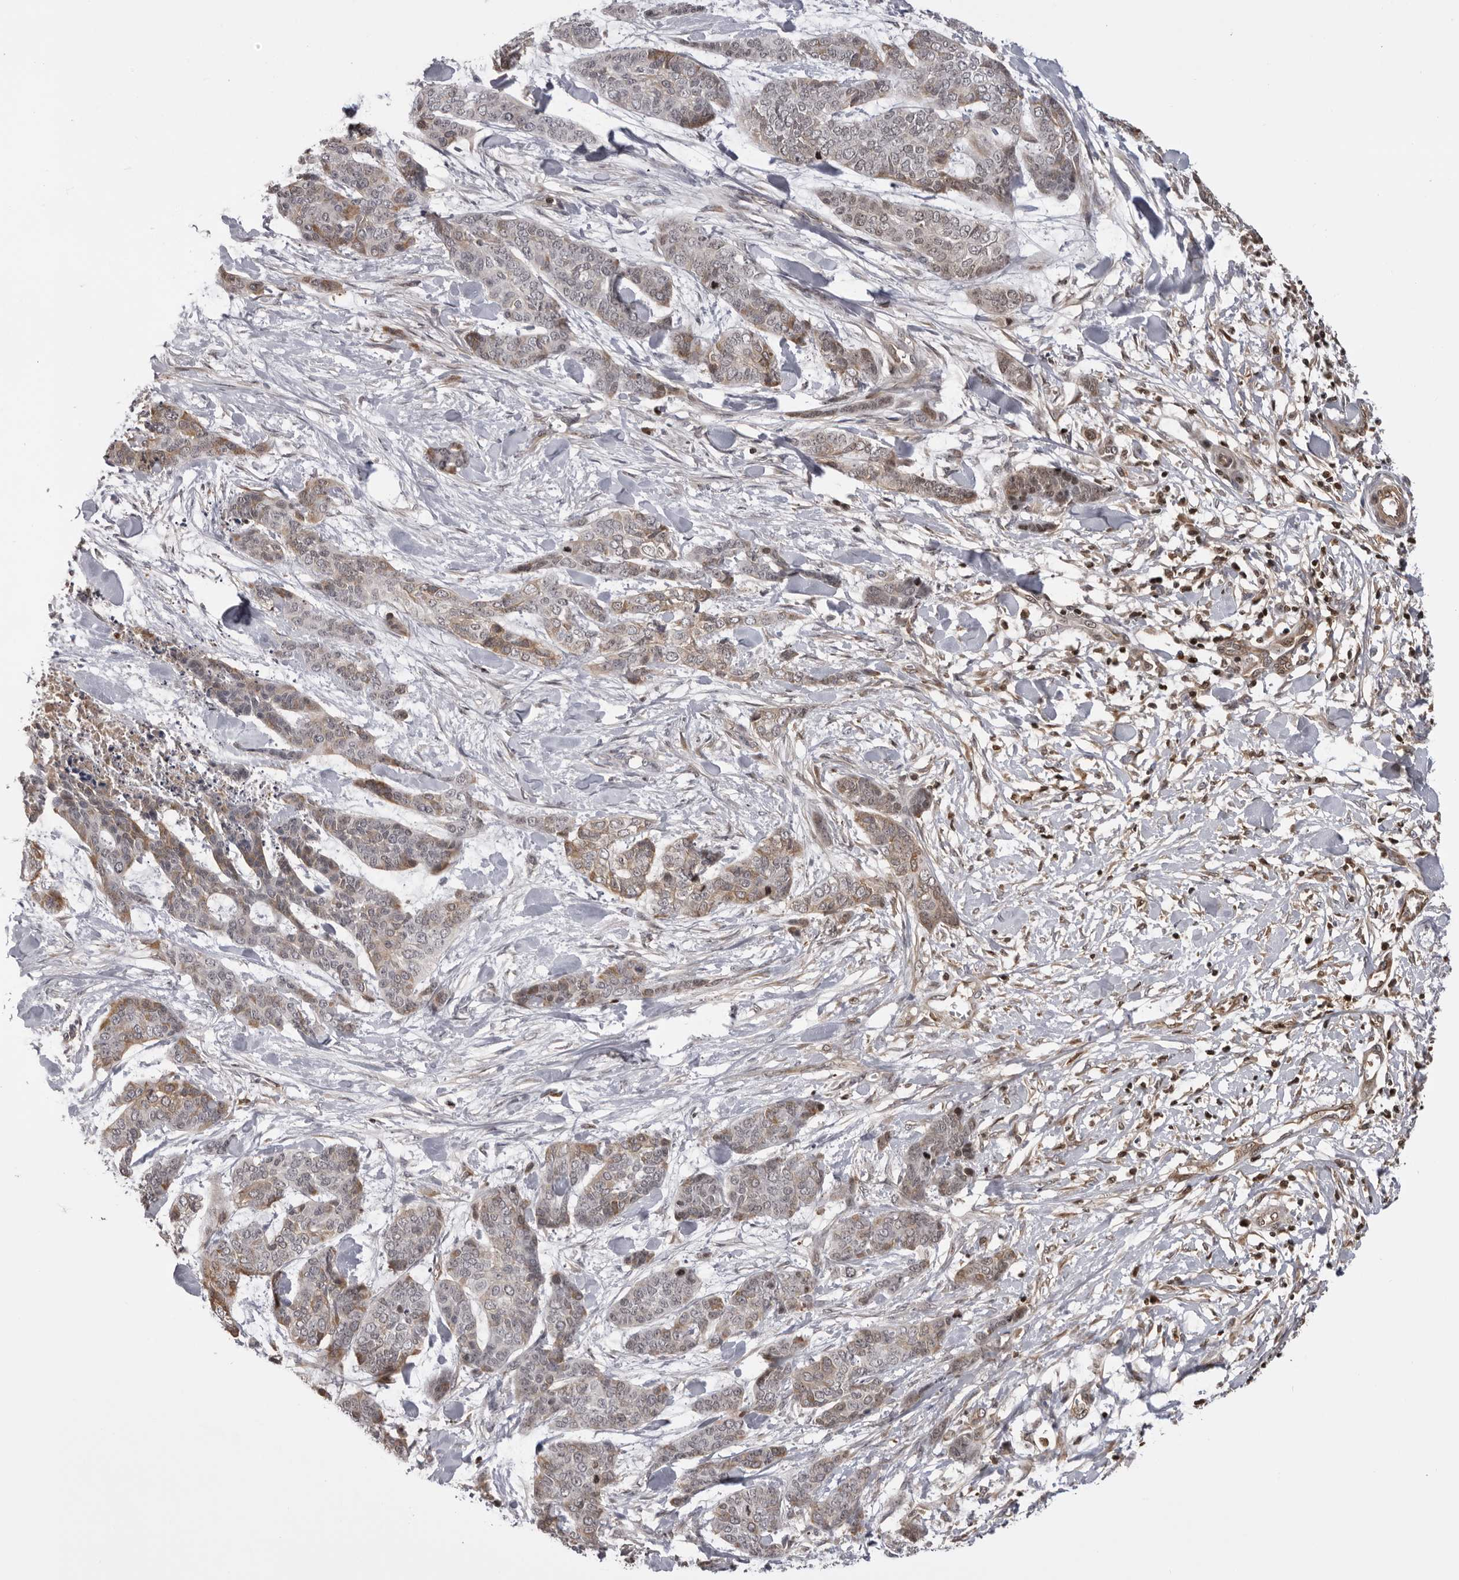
{"staining": {"intensity": "weak", "quantity": "<25%", "location": "cytoplasmic/membranous"}, "tissue": "skin cancer", "cell_type": "Tumor cells", "image_type": "cancer", "snomed": [{"axis": "morphology", "description": "Basal cell carcinoma"}, {"axis": "topography", "description": "Skin"}], "caption": "This is a photomicrograph of IHC staining of skin cancer (basal cell carcinoma), which shows no staining in tumor cells.", "gene": "PLEKHF2", "patient": {"sex": "female", "age": 64}}